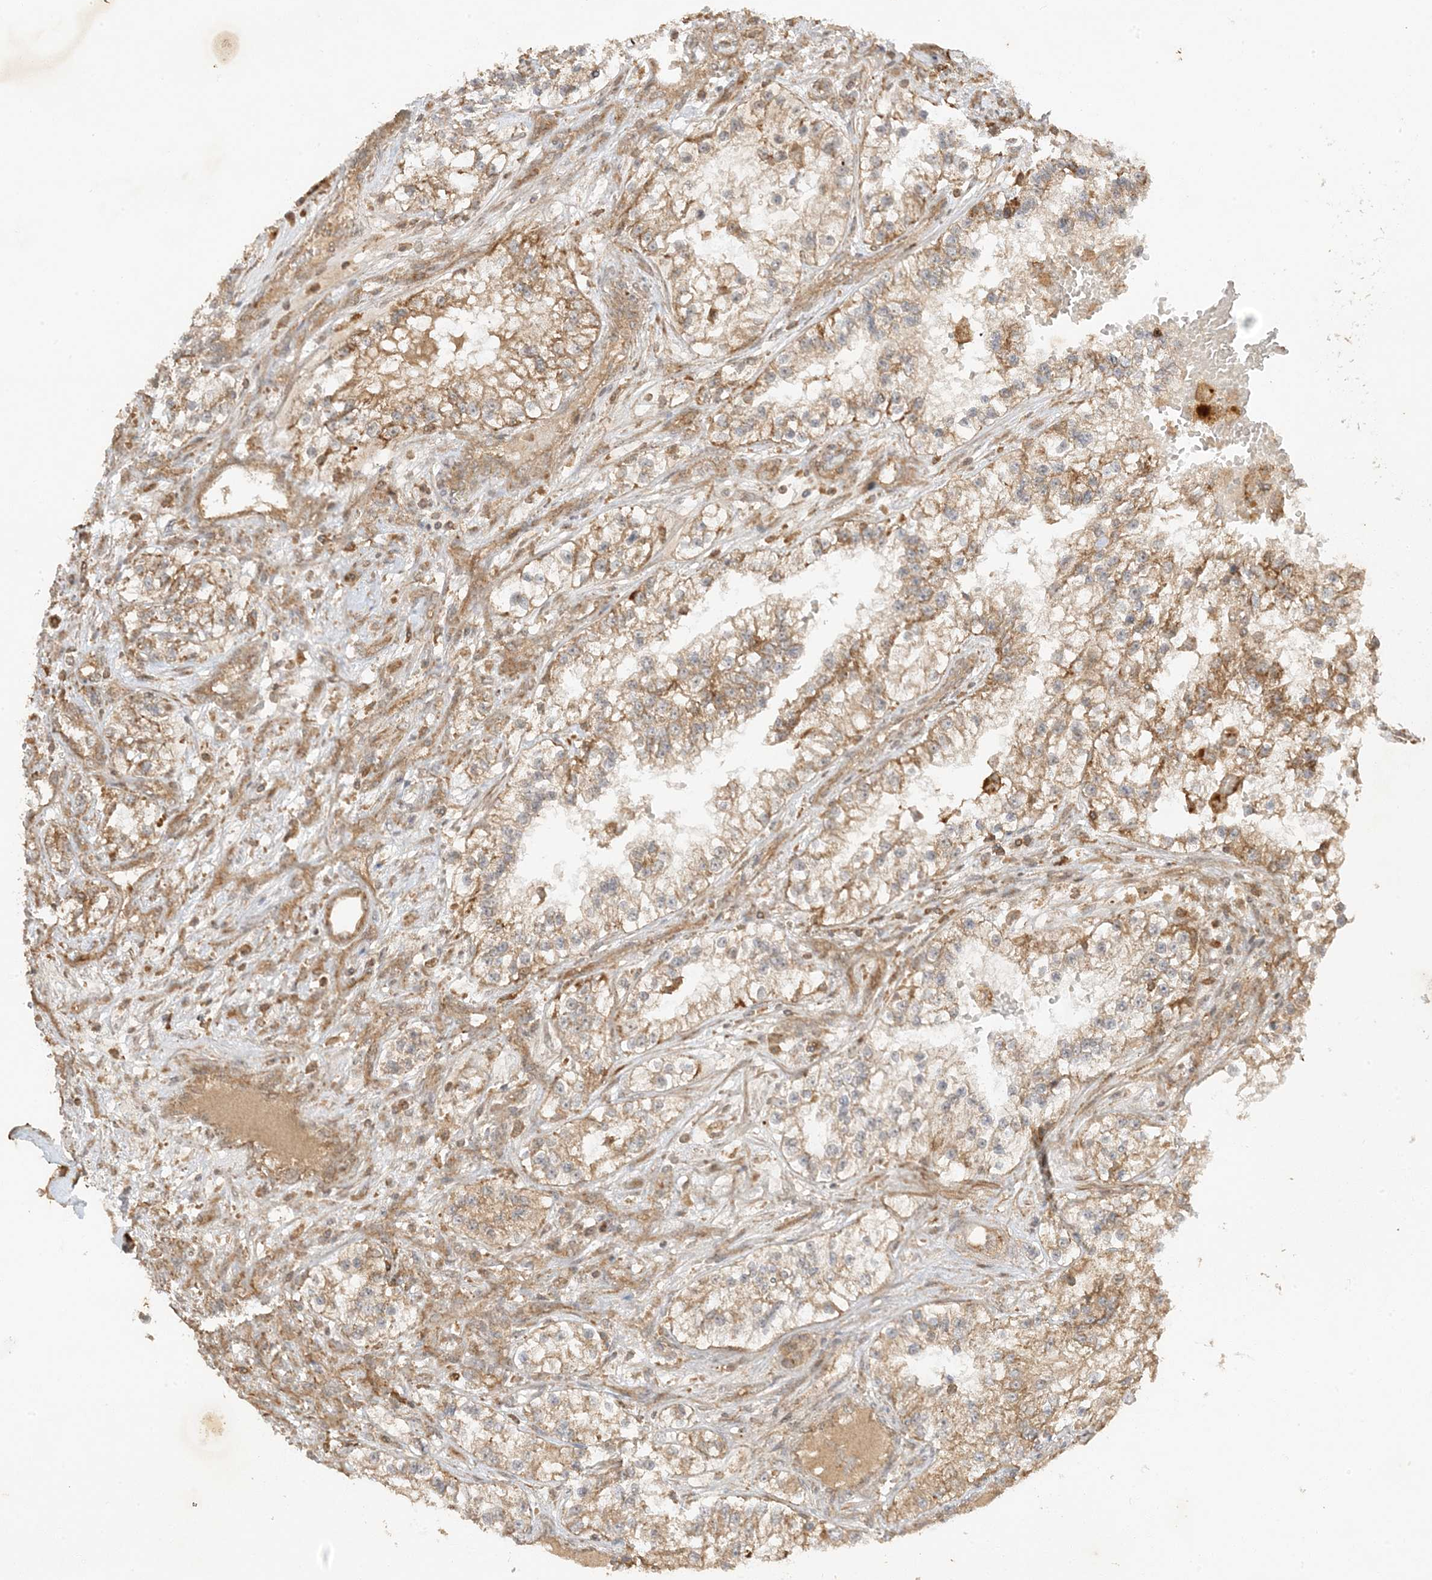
{"staining": {"intensity": "weak", "quantity": "25%-75%", "location": "cytoplasmic/membranous"}, "tissue": "renal cancer", "cell_type": "Tumor cells", "image_type": "cancer", "snomed": [{"axis": "morphology", "description": "Adenocarcinoma, NOS"}, {"axis": "topography", "description": "Kidney"}], "caption": "The micrograph shows staining of adenocarcinoma (renal), revealing weak cytoplasmic/membranous protein positivity (brown color) within tumor cells.", "gene": "XRN1", "patient": {"sex": "female", "age": 57}}